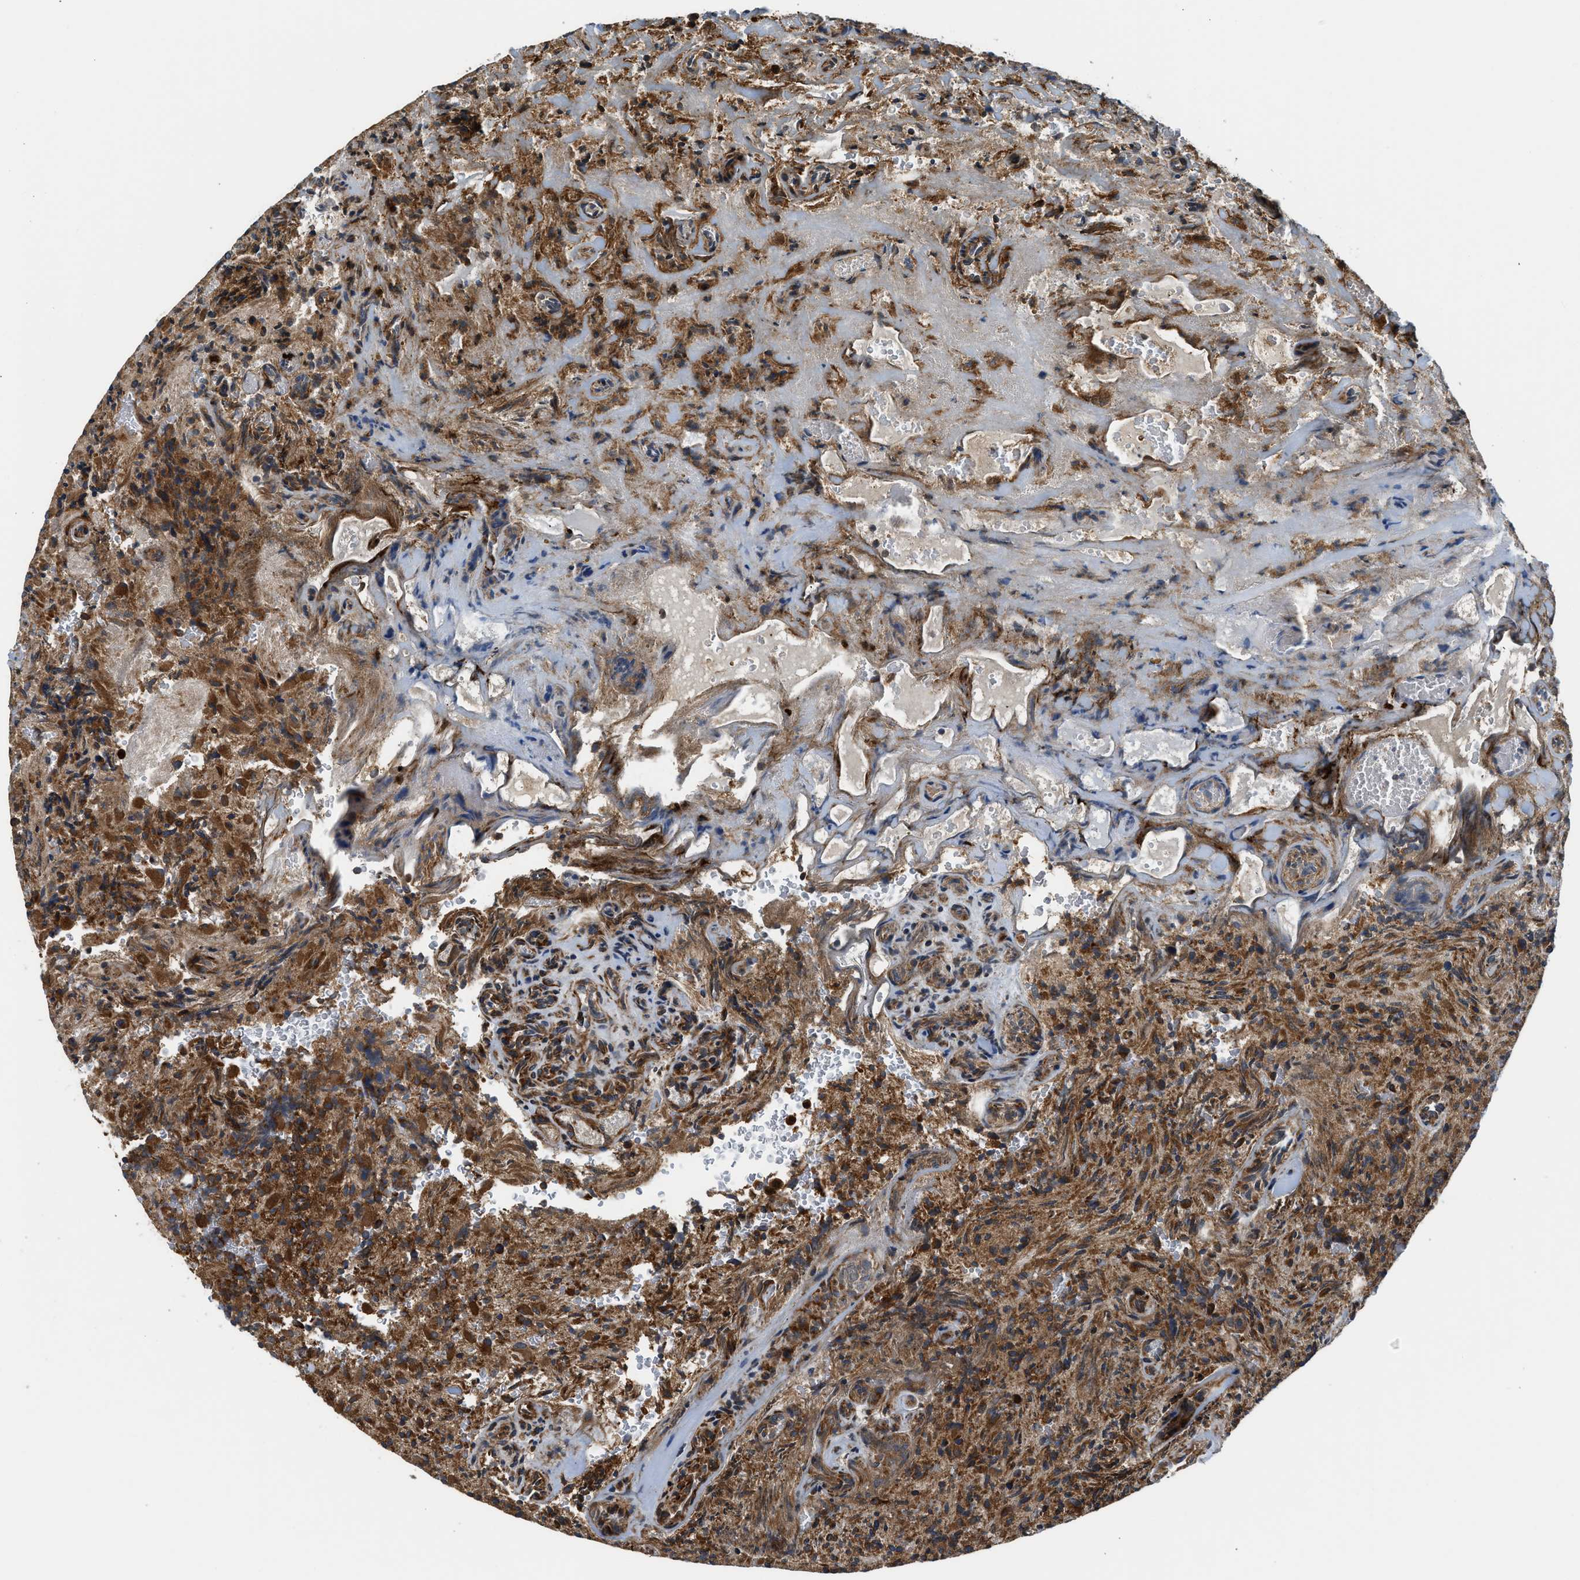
{"staining": {"intensity": "moderate", "quantity": ">75%", "location": "cytoplasmic/membranous"}, "tissue": "glioma", "cell_type": "Tumor cells", "image_type": "cancer", "snomed": [{"axis": "morphology", "description": "Glioma, malignant, High grade"}, {"axis": "topography", "description": "Brain"}], "caption": "Immunohistochemical staining of human malignant glioma (high-grade) shows medium levels of moderate cytoplasmic/membranous protein positivity in about >75% of tumor cells.", "gene": "RETREG3", "patient": {"sex": "male", "age": 71}}